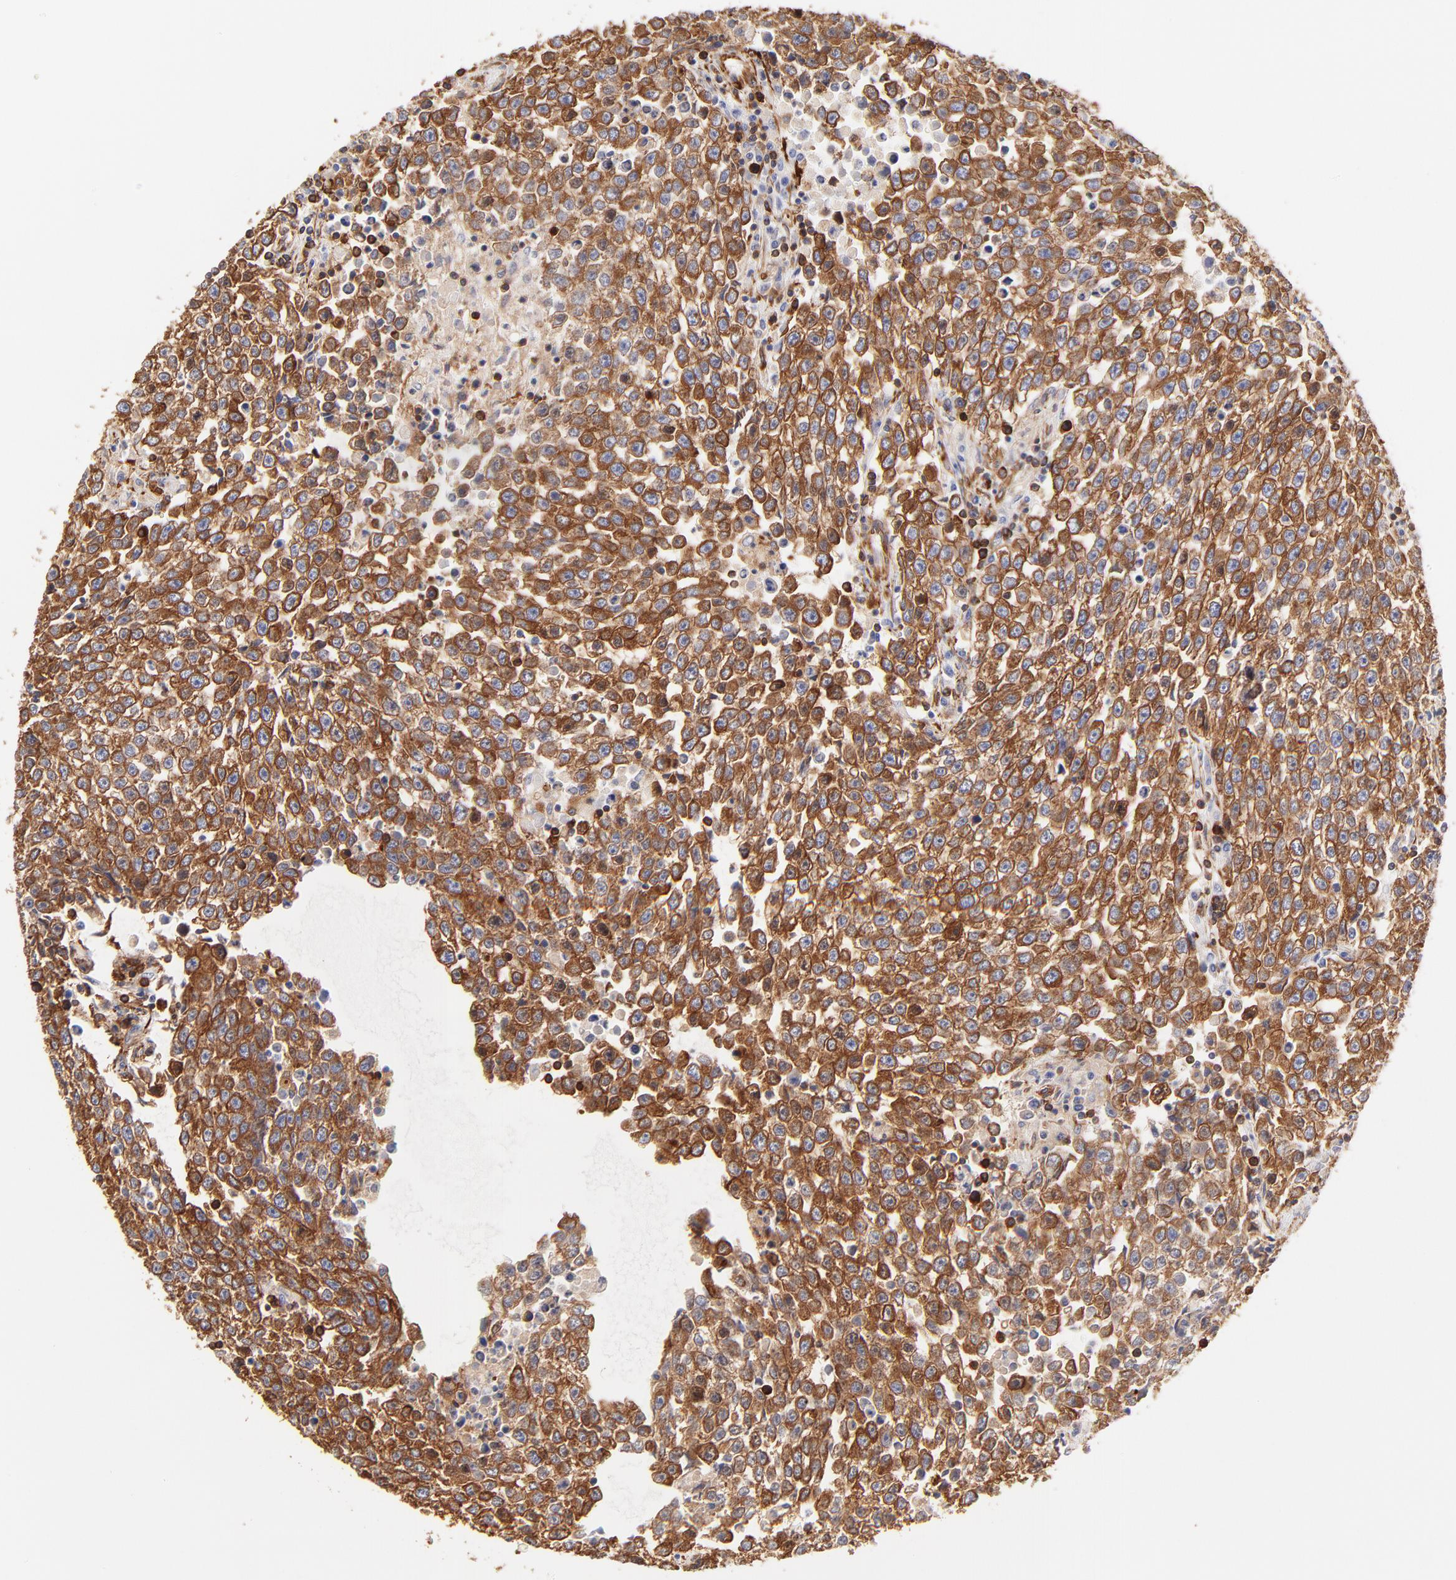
{"staining": {"intensity": "strong", "quantity": ">75%", "location": "cytoplasmic/membranous"}, "tissue": "testis cancer", "cell_type": "Tumor cells", "image_type": "cancer", "snomed": [{"axis": "morphology", "description": "Seminoma, NOS"}, {"axis": "topography", "description": "Testis"}], "caption": "High-power microscopy captured an immunohistochemistry micrograph of seminoma (testis), revealing strong cytoplasmic/membranous expression in approximately >75% of tumor cells.", "gene": "FLNA", "patient": {"sex": "male", "age": 36}}